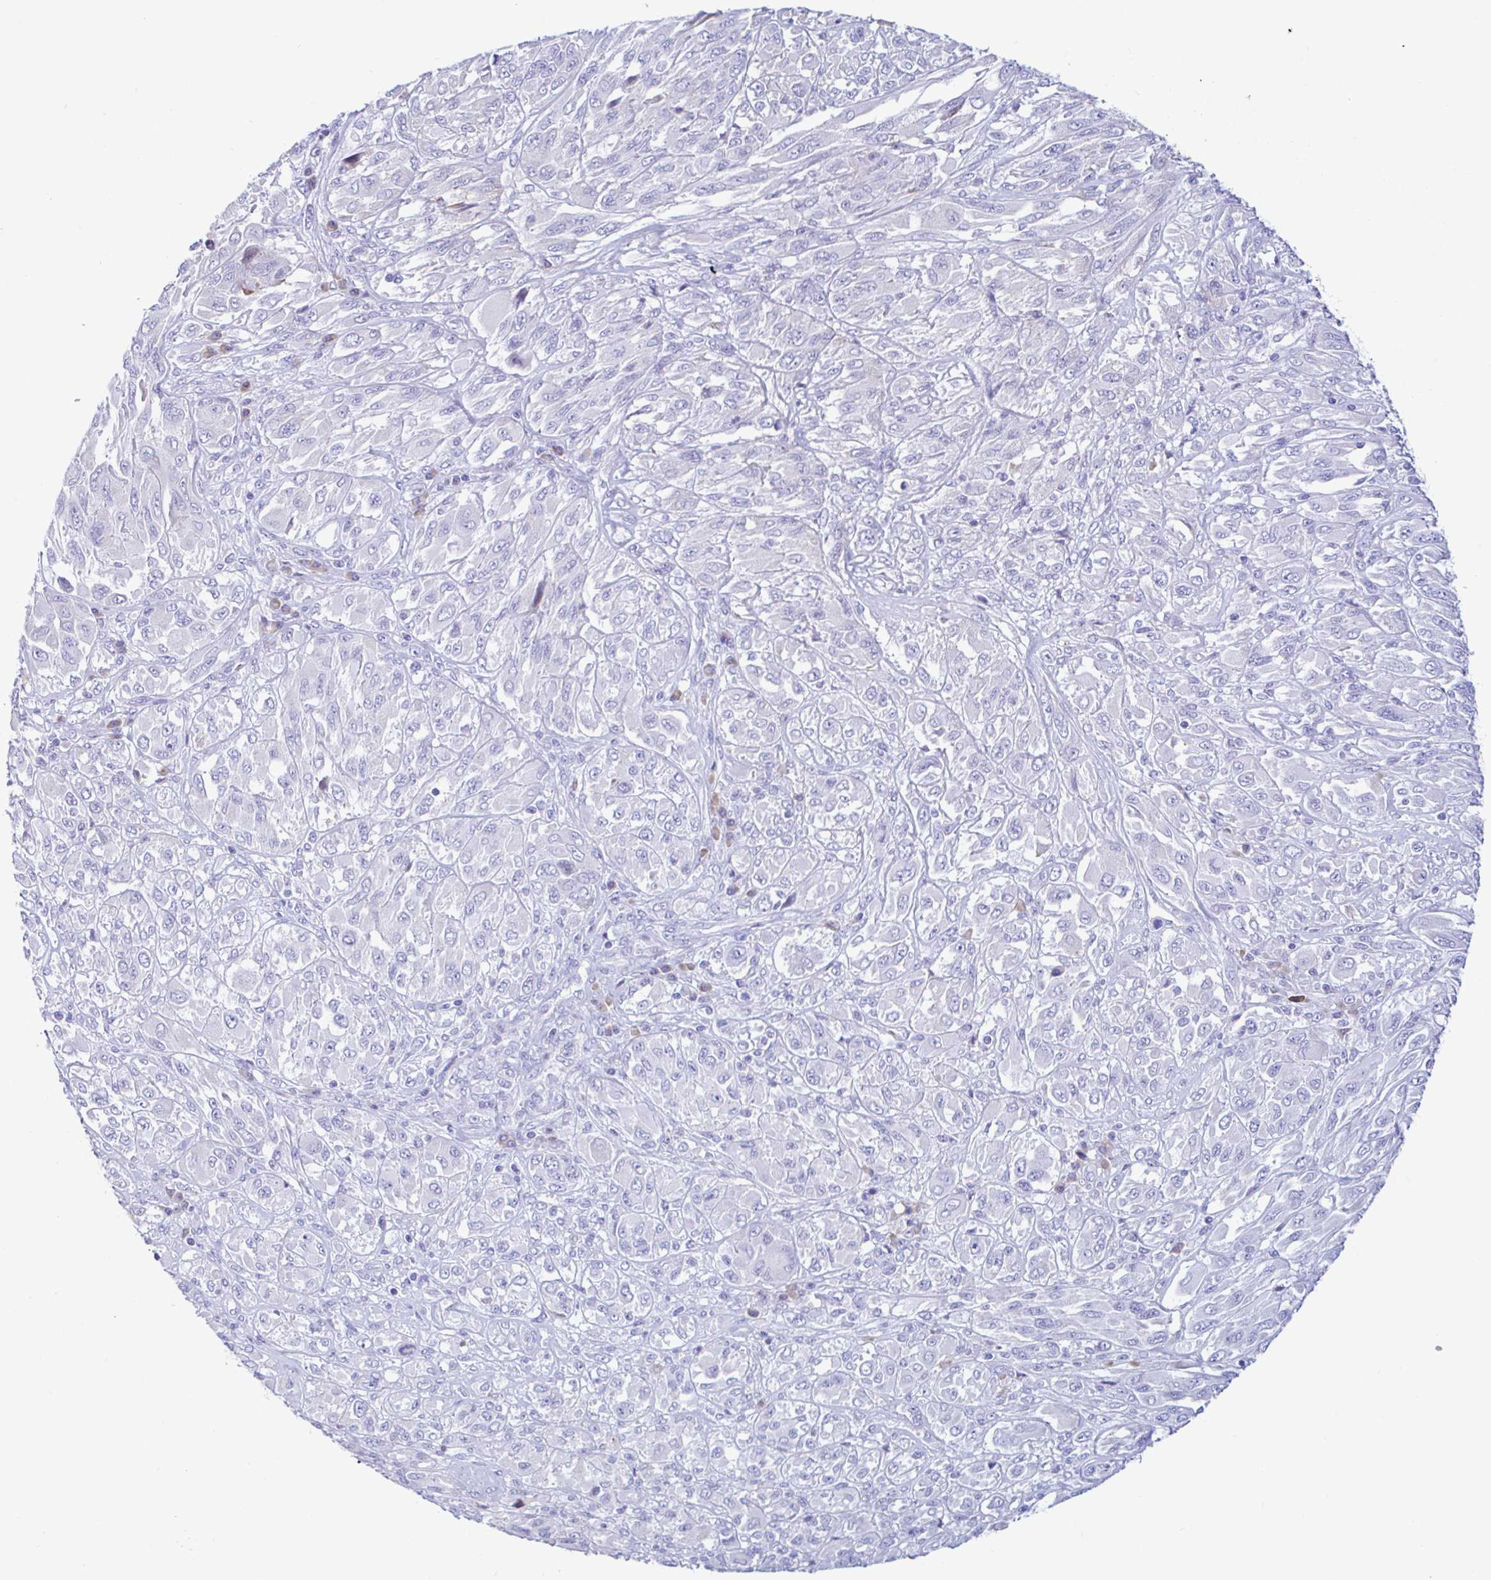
{"staining": {"intensity": "negative", "quantity": "none", "location": "none"}, "tissue": "melanoma", "cell_type": "Tumor cells", "image_type": "cancer", "snomed": [{"axis": "morphology", "description": "Malignant melanoma, NOS"}, {"axis": "topography", "description": "Skin"}], "caption": "An IHC image of melanoma is shown. There is no staining in tumor cells of melanoma.", "gene": "NBPF3", "patient": {"sex": "female", "age": 91}}